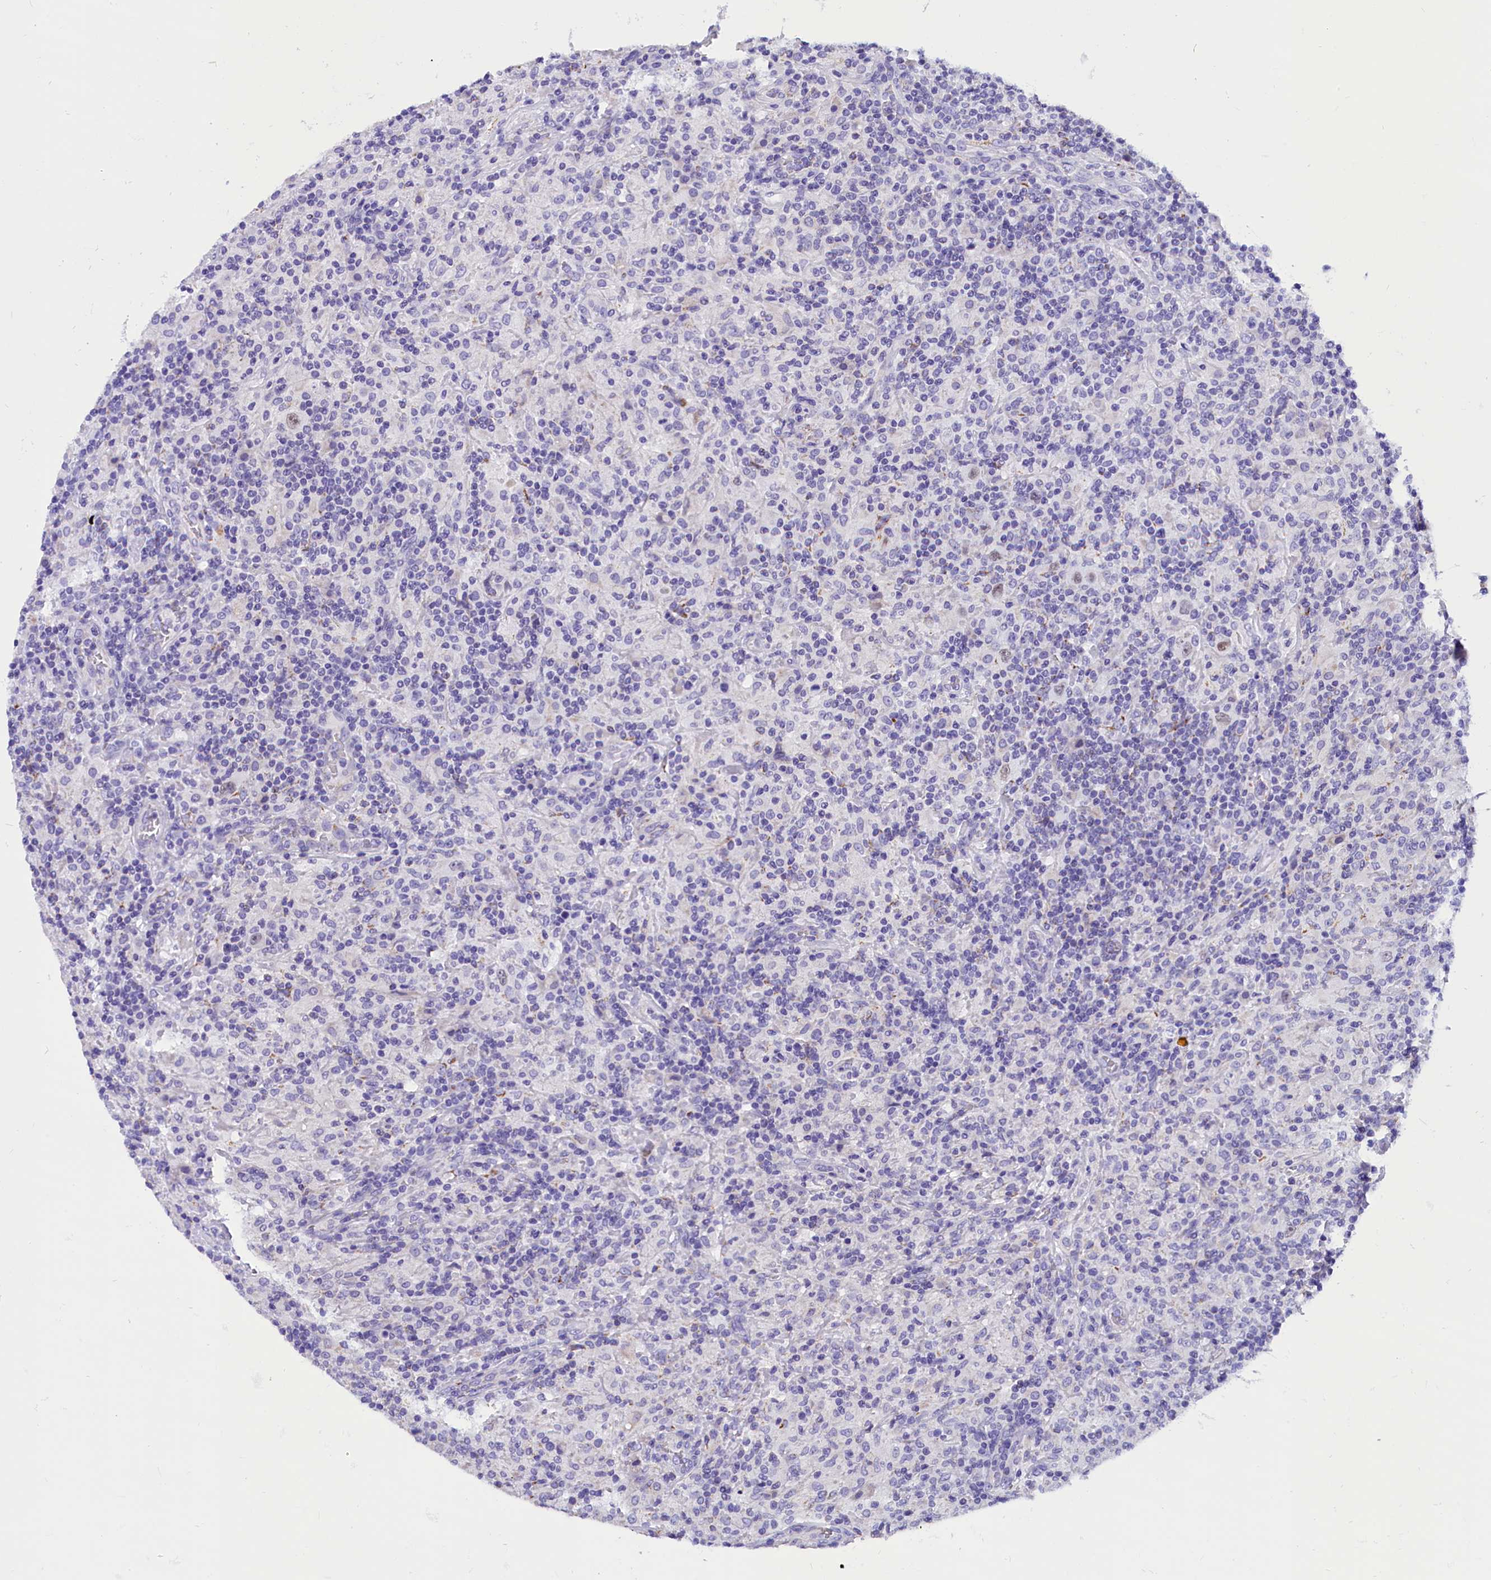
{"staining": {"intensity": "negative", "quantity": "none", "location": "none"}, "tissue": "lymphoma", "cell_type": "Tumor cells", "image_type": "cancer", "snomed": [{"axis": "morphology", "description": "Hodgkin's disease, NOS"}, {"axis": "topography", "description": "Lymph node"}], "caption": "There is no significant positivity in tumor cells of lymphoma.", "gene": "ABAT", "patient": {"sex": "male", "age": 70}}